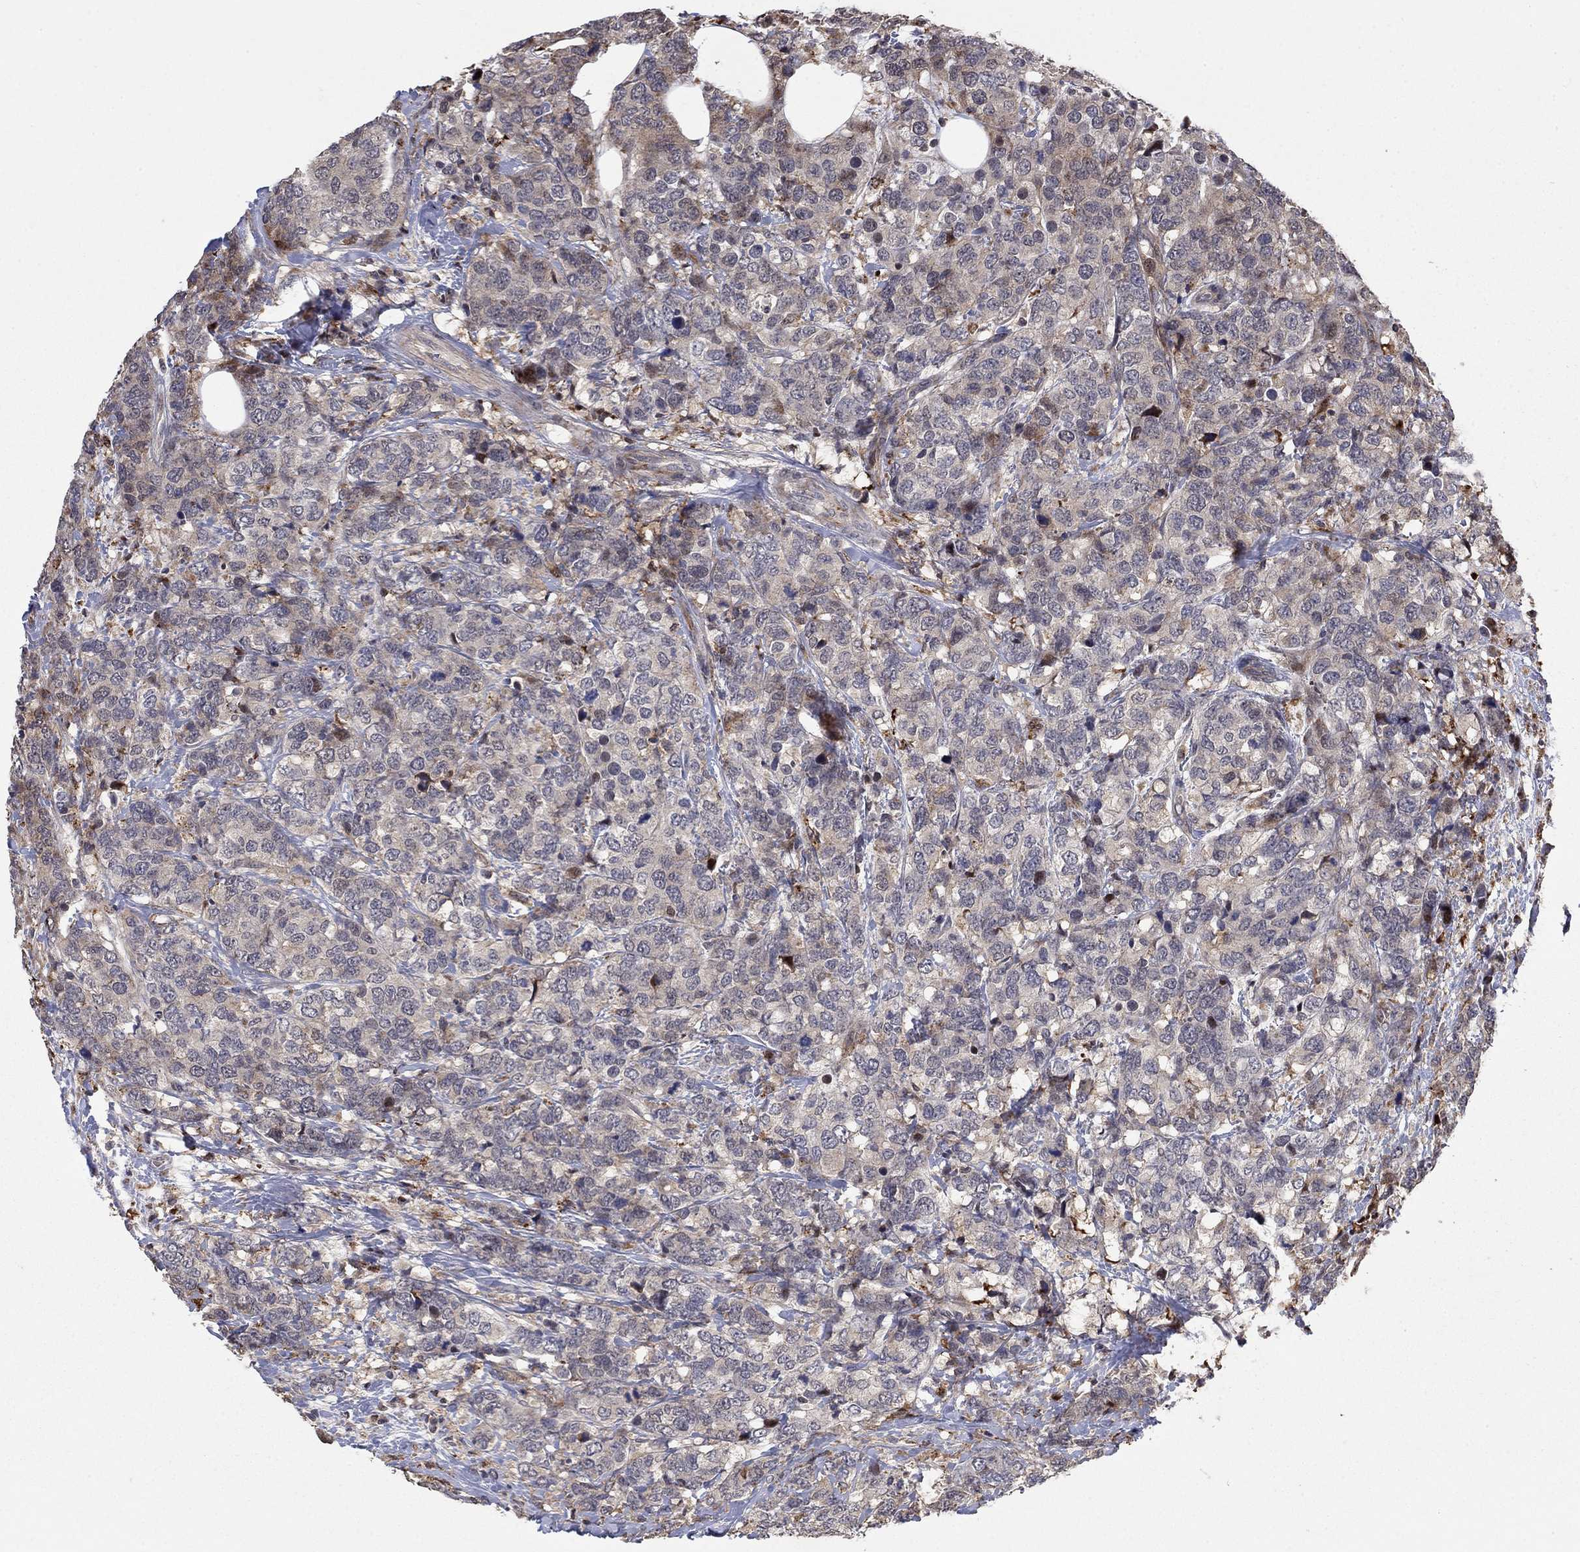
{"staining": {"intensity": "negative", "quantity": "none", "location": "none"}, "tissue": "breast cancer", "cell_type": "Tumor cells", "image_type": "cancer", "snomed": [{"axis": "morphology", "description": "Lobular carcinoma"}, {"axis": "topography", "description": "Breast"}], "caption": "Micrograph shows no significant protein staining in tumor cells of breast cancer (lobular carcinoma).", "gene": "LPCAT4", "patient": {"sex": "female", "age": 59}}